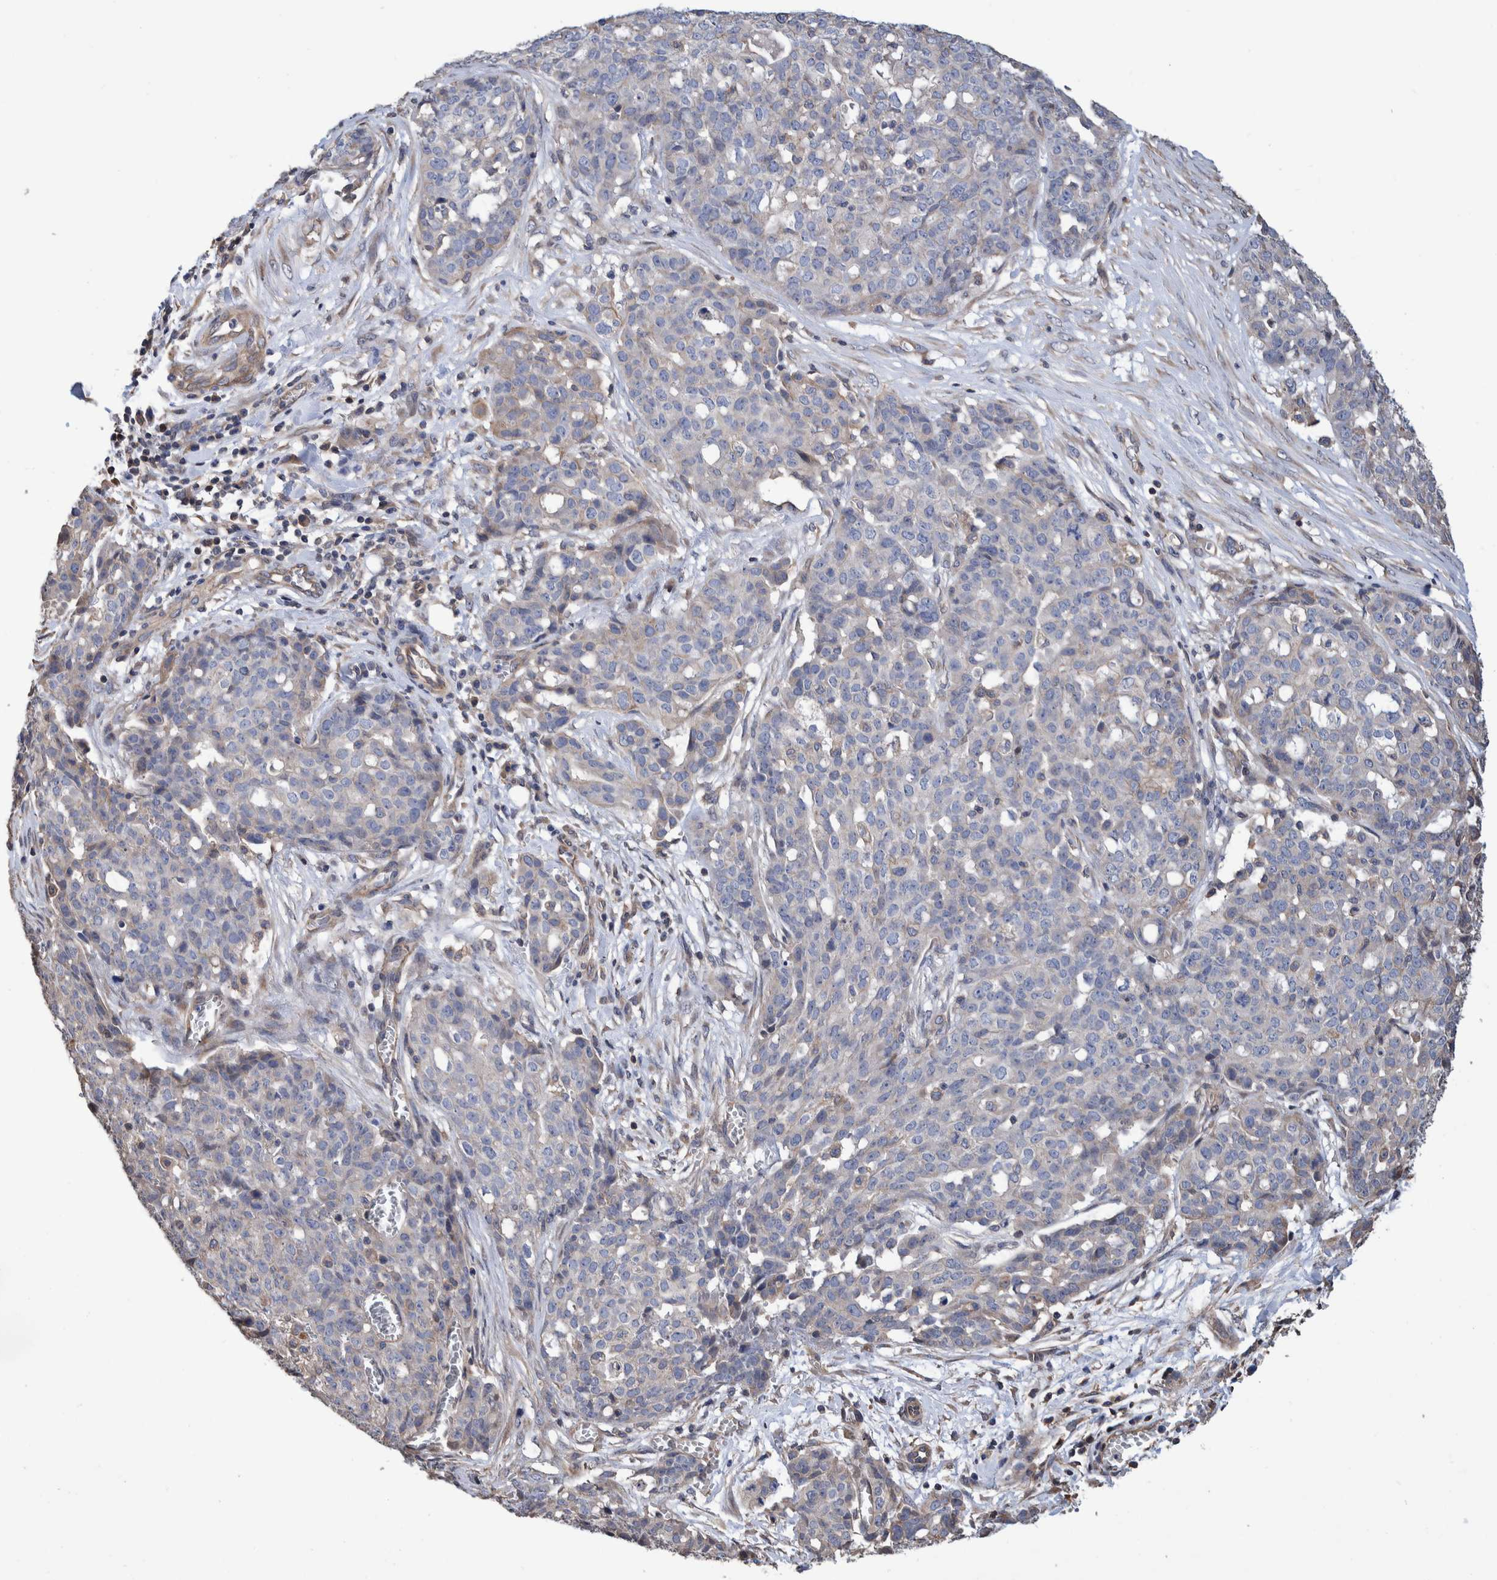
{"staining": {"intensity": "negative", "quantity": "none", "location": "none"}, "tissue": "ovarian cancer", "cell_type": "Tumor cells", "image_type": "cancer", "snomed": [{"axis": "morphology", "description": "Cystadenocarcinoma, serous, NOS"}, {"axis": "topography", "description": "Soft tissue"}, {"axis": "topography", "description": "Ovary"}], "caption": "Human ovarian serous cystadenocarcinoma stained for a protein using immunohistochemistry exhibits no staining in tumor cells.", "gene": "SLC45A4", "patient": {"sex": "female", "age": 57}}